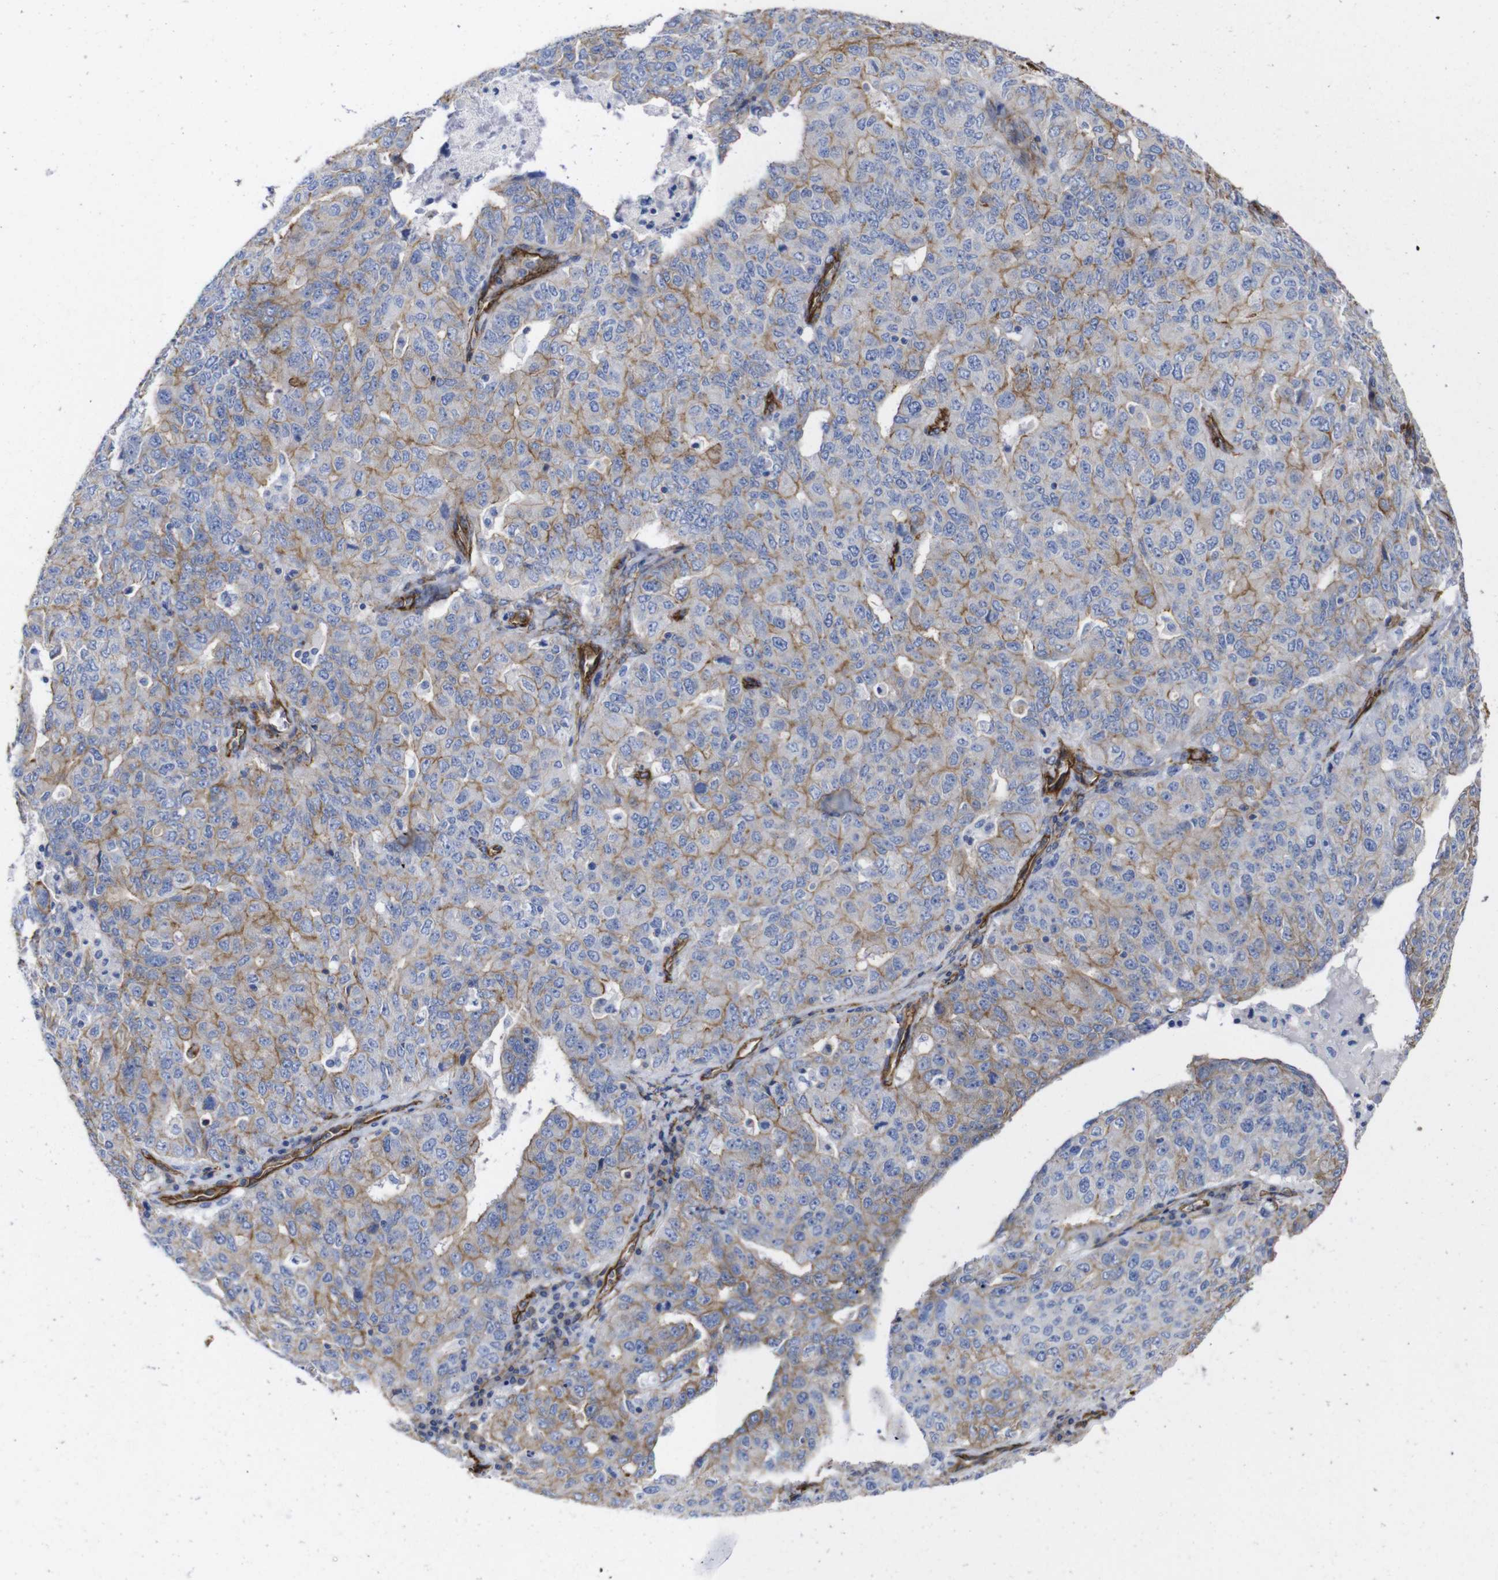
{"staining": {"intensity": "moderate", "quantity": "25%-75%", "location": "cytoplasmic/membranous"}, "tissue": "ovarian cancer", "cell_type": "Tumor cells", "image_type": "cancer", "snomed": [{"axis": "morphology", "description": "Carcinoma, endometroid"}, {"axis": "topography", "description": "Ovary"}], "caption": "A medium amount of moderate cytoplasmic/membranous expression is appreciated in about 25%-75% of tumor cells in ovarian endometroid carcinoma tissue.", "gene": "SPTBN1", "patient": {"sex": "female", "age": 62}}